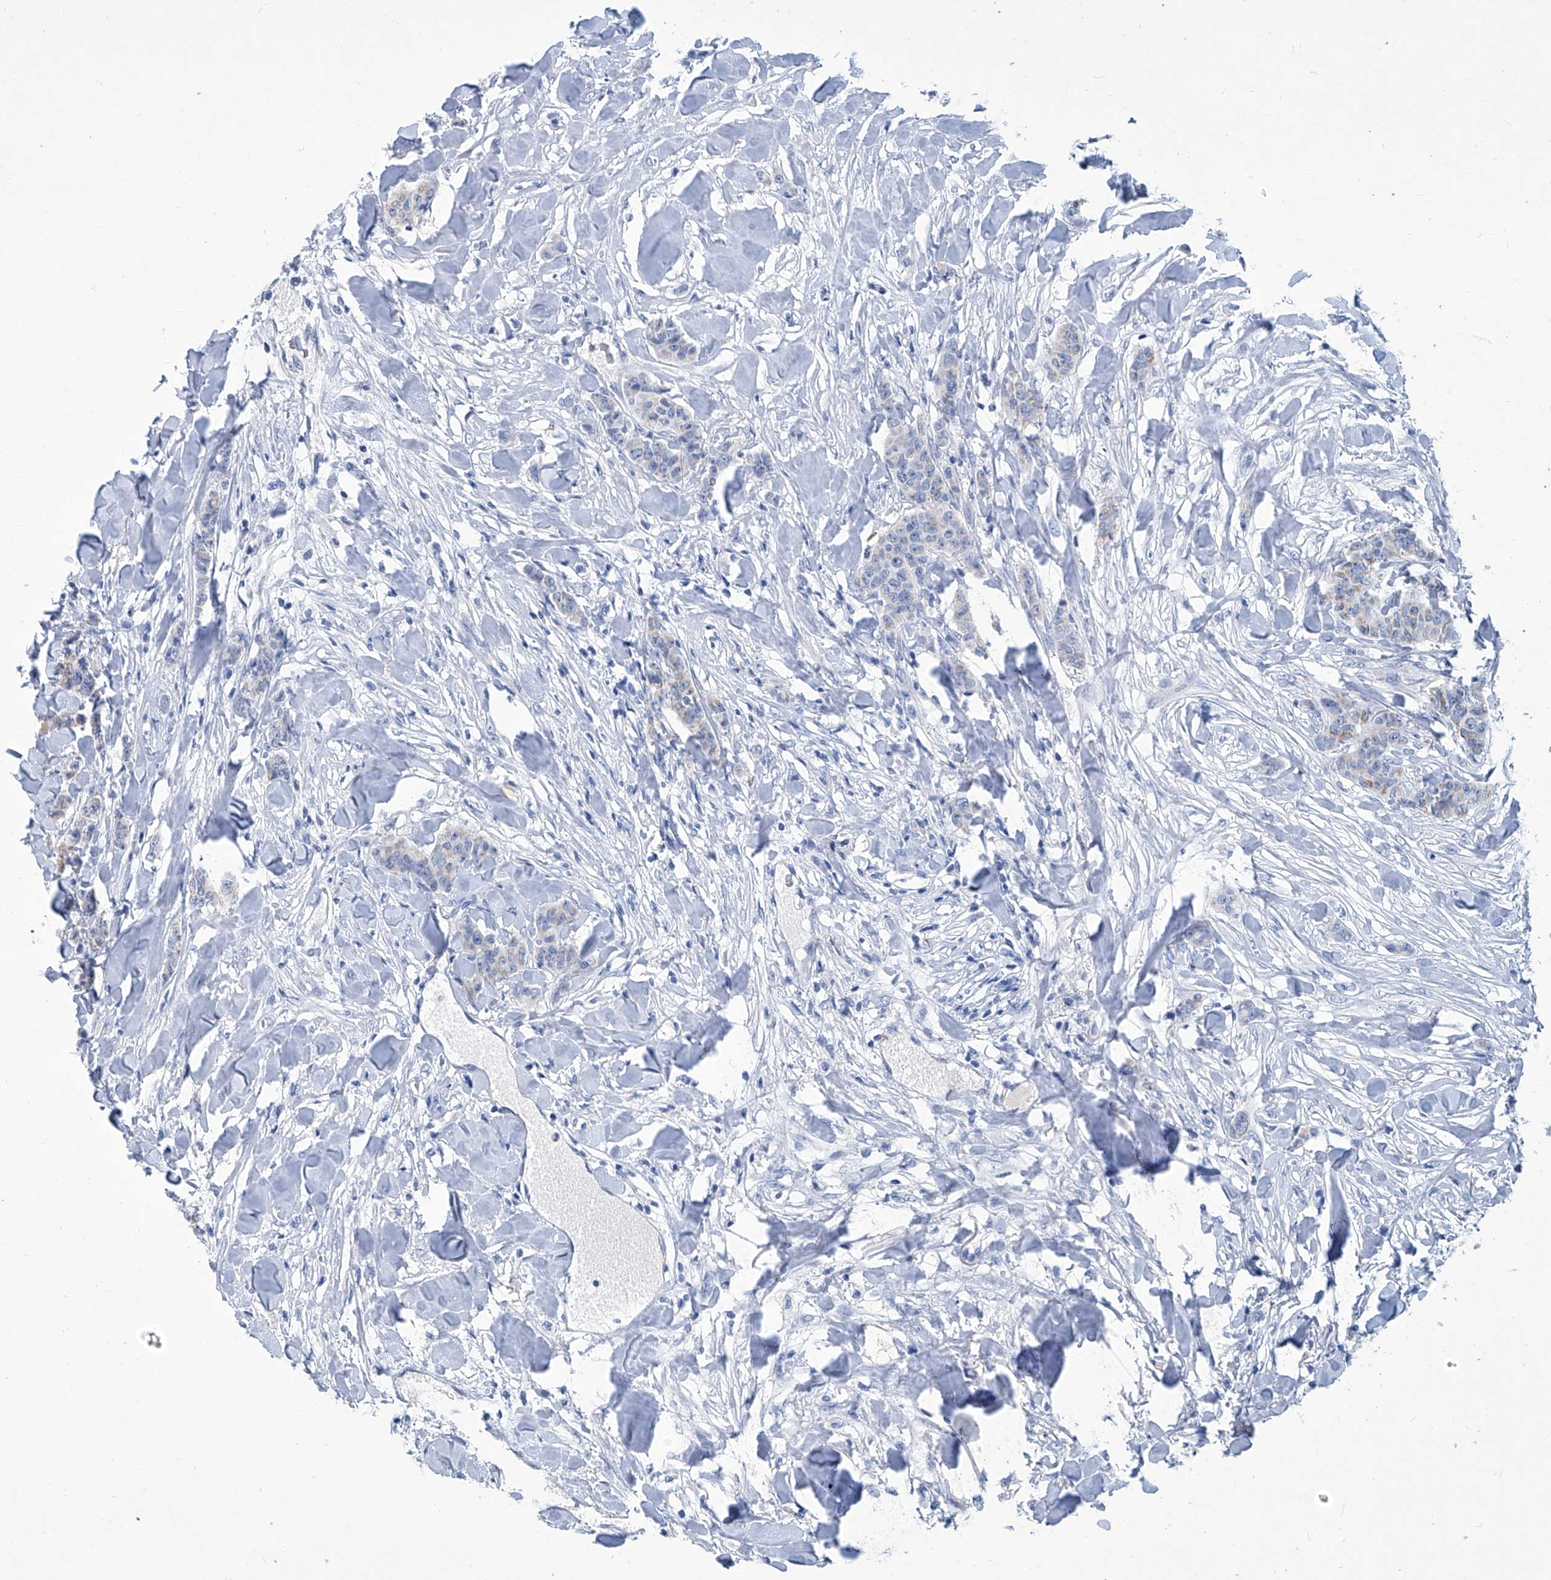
{"staining": {"intensity": "weak", "quantity": "25%-75%", "location": "cytoplasmic/membranous"}, "tissue": "breast cancer", "cell_type": "Tumor cells", "image_type": "cancer", "snomed": [{"axis": "morphology", "description": "Duct carcinoma"}, {"axis": "topography", "description": "Breast"}], "caption": "Immunohistochemical staining of breast infiltrating ductal carcinoma exhibits low levels of weak cytoplasmic/membranous expression in approximately 25%-75% of tumor cells.", "gene": "MTARC1", "patient": {"sex": "female", "age": 40}}